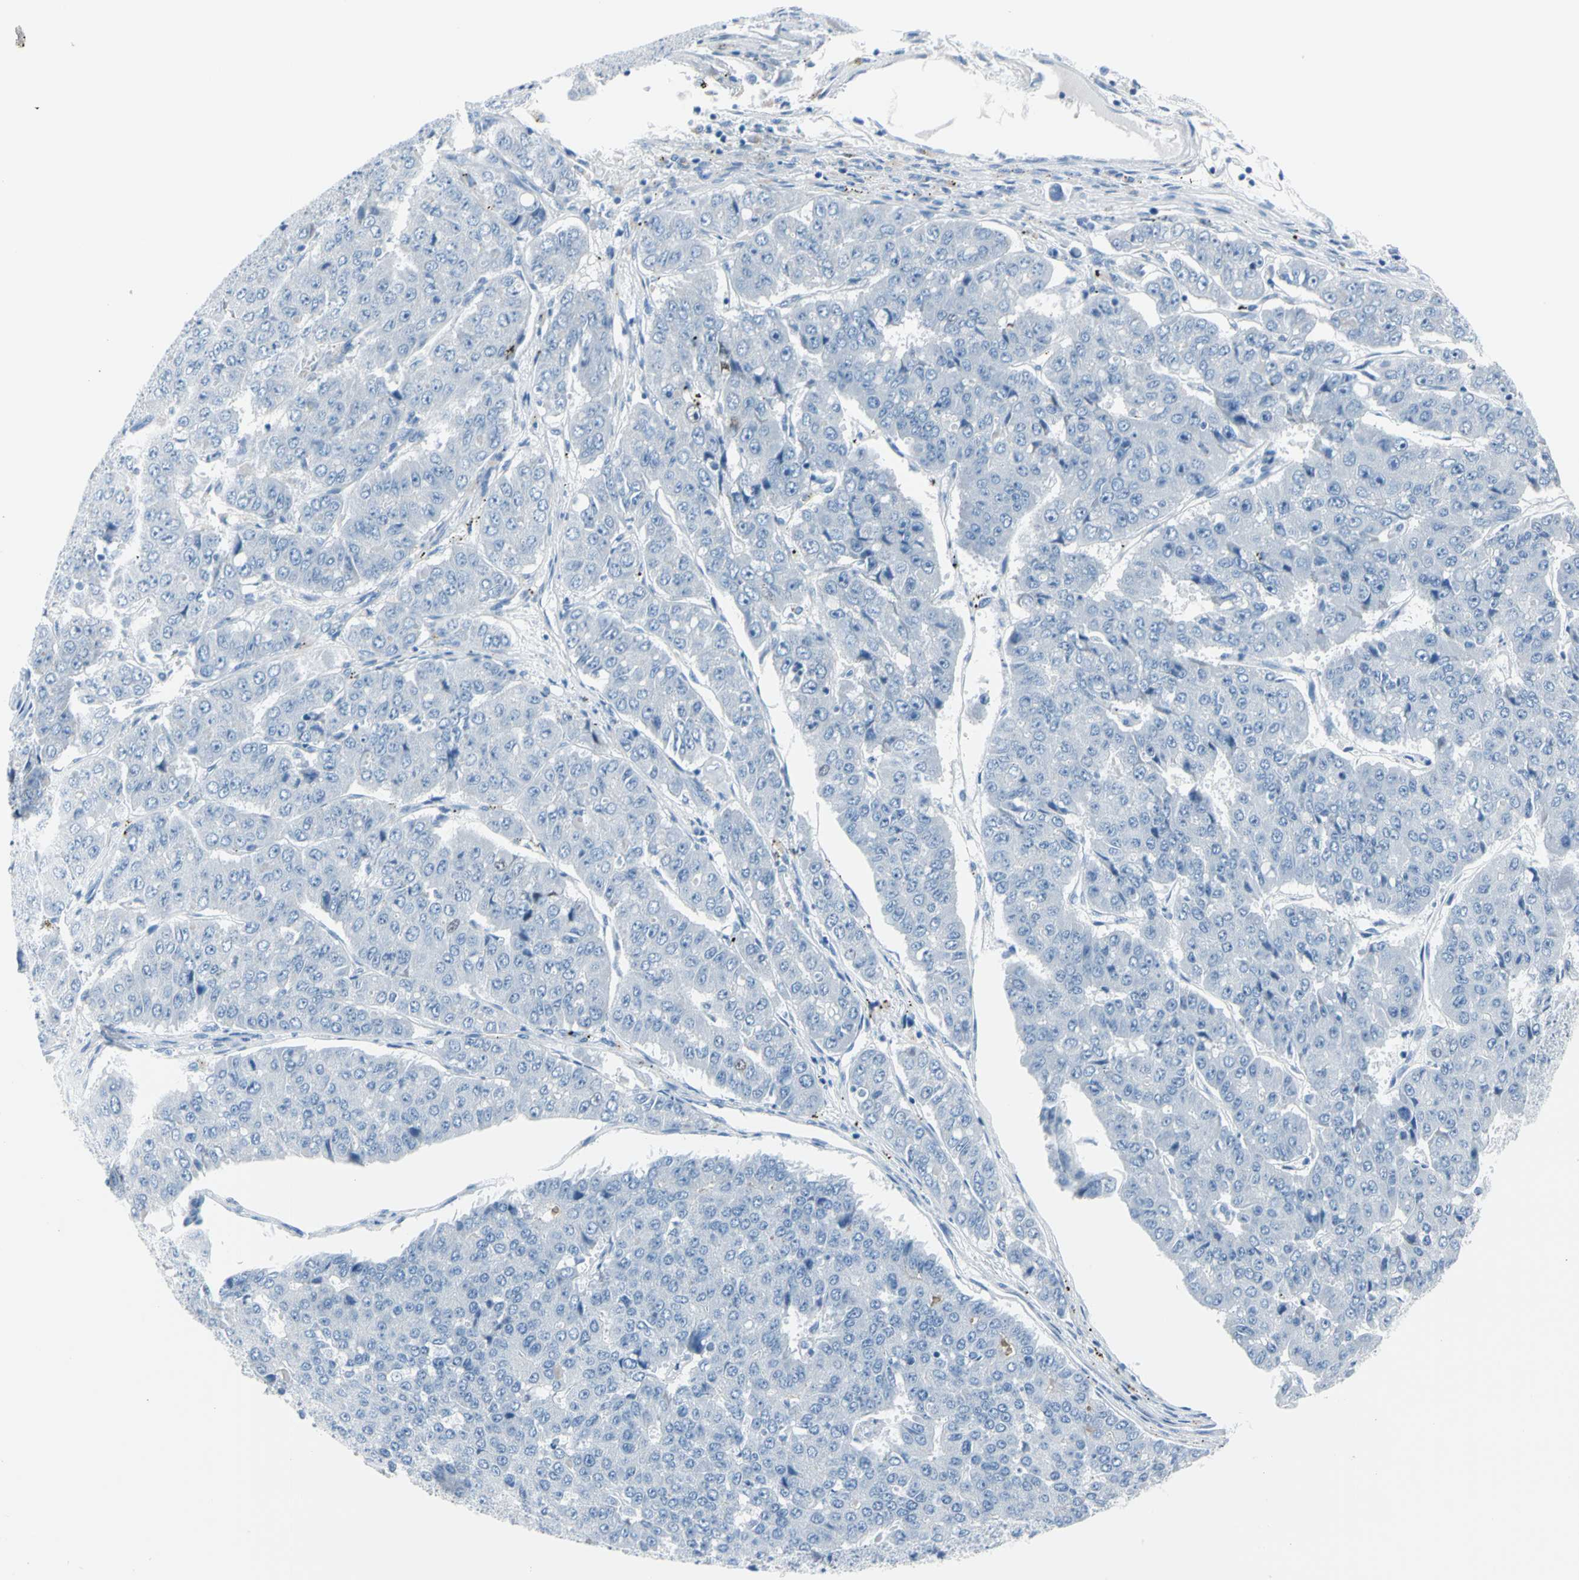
{"staining": {"intensity": "negative", "quantity": "none", "location": "none"}, "tissue": "pancreatic cancer", "cell_type": "Tumor cells", "image_type": "cancer", "snomed": [{"axis": "morphology", "description": "Adenocarcinoma, NOS"}, {"axis": "topography", "description": "Pancreas"}], "caption": "This is an immunohistochemistry (IHC) micrograph of adenocarcinoma (pancreatic). There is no expression in tumor cells.", "gene": "TPO", "patient": {"sex": "male", "age": 50}}